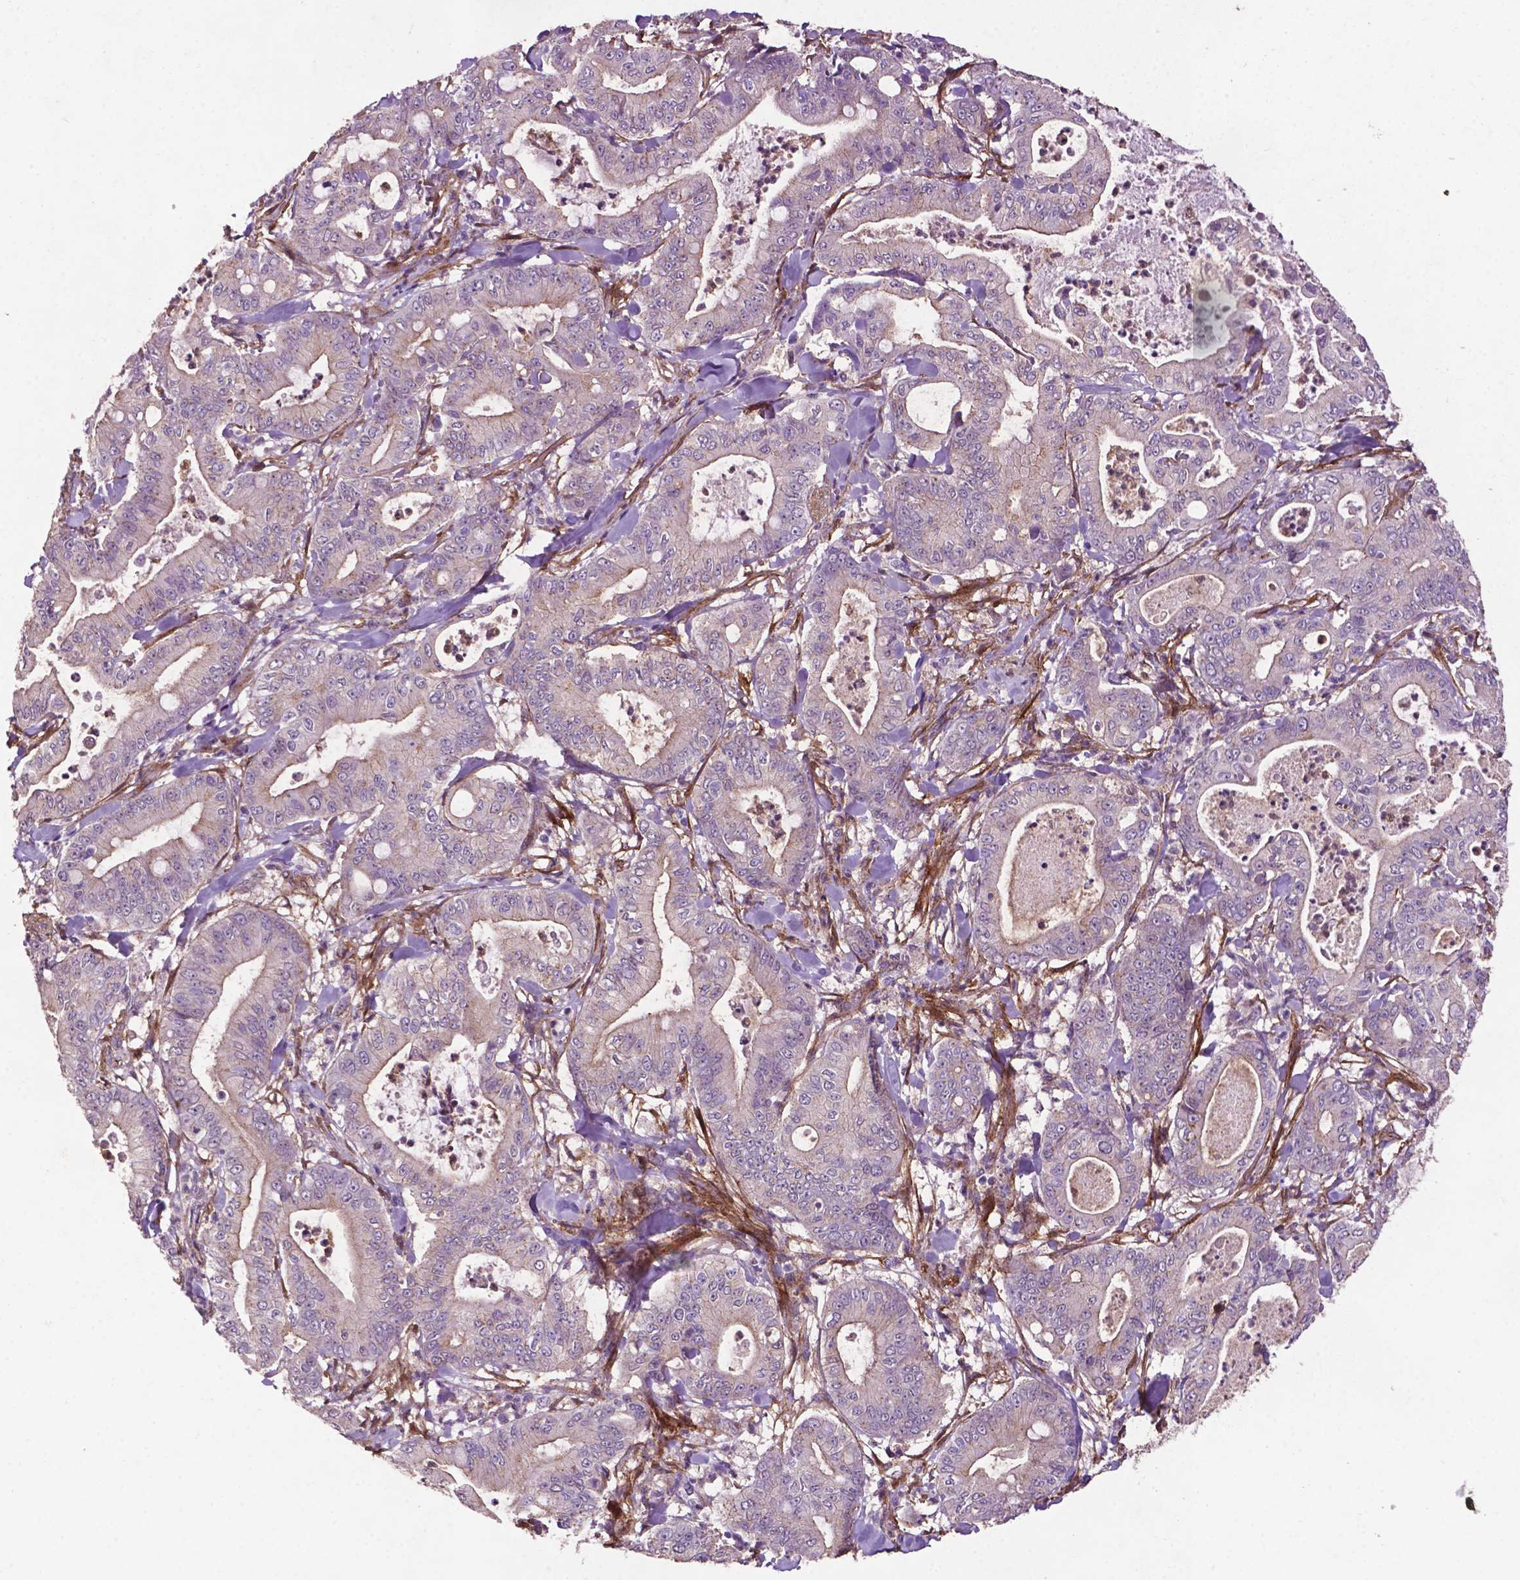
{"staining": {"intensity": "weak", "quantity": "<25%", "location": "cytoplasmic/membranous"}, "tissue": "pancreatic cancer", "cell_type": "Tumor cells", "image_type": "cancer", "snomed": [{"axis": "morphology", "description": "Adenocarcinoma, NOS"}, {"axis": "topography", "description": "Pancreas"}], "caption": "This is a photomicrograph of immunohistochemistry staining of adenocarcinoma (pancreatic), which shows no staining in tumor cells.", "gene": "RRAS", "patient": {"sex": "male", "age": 71}}